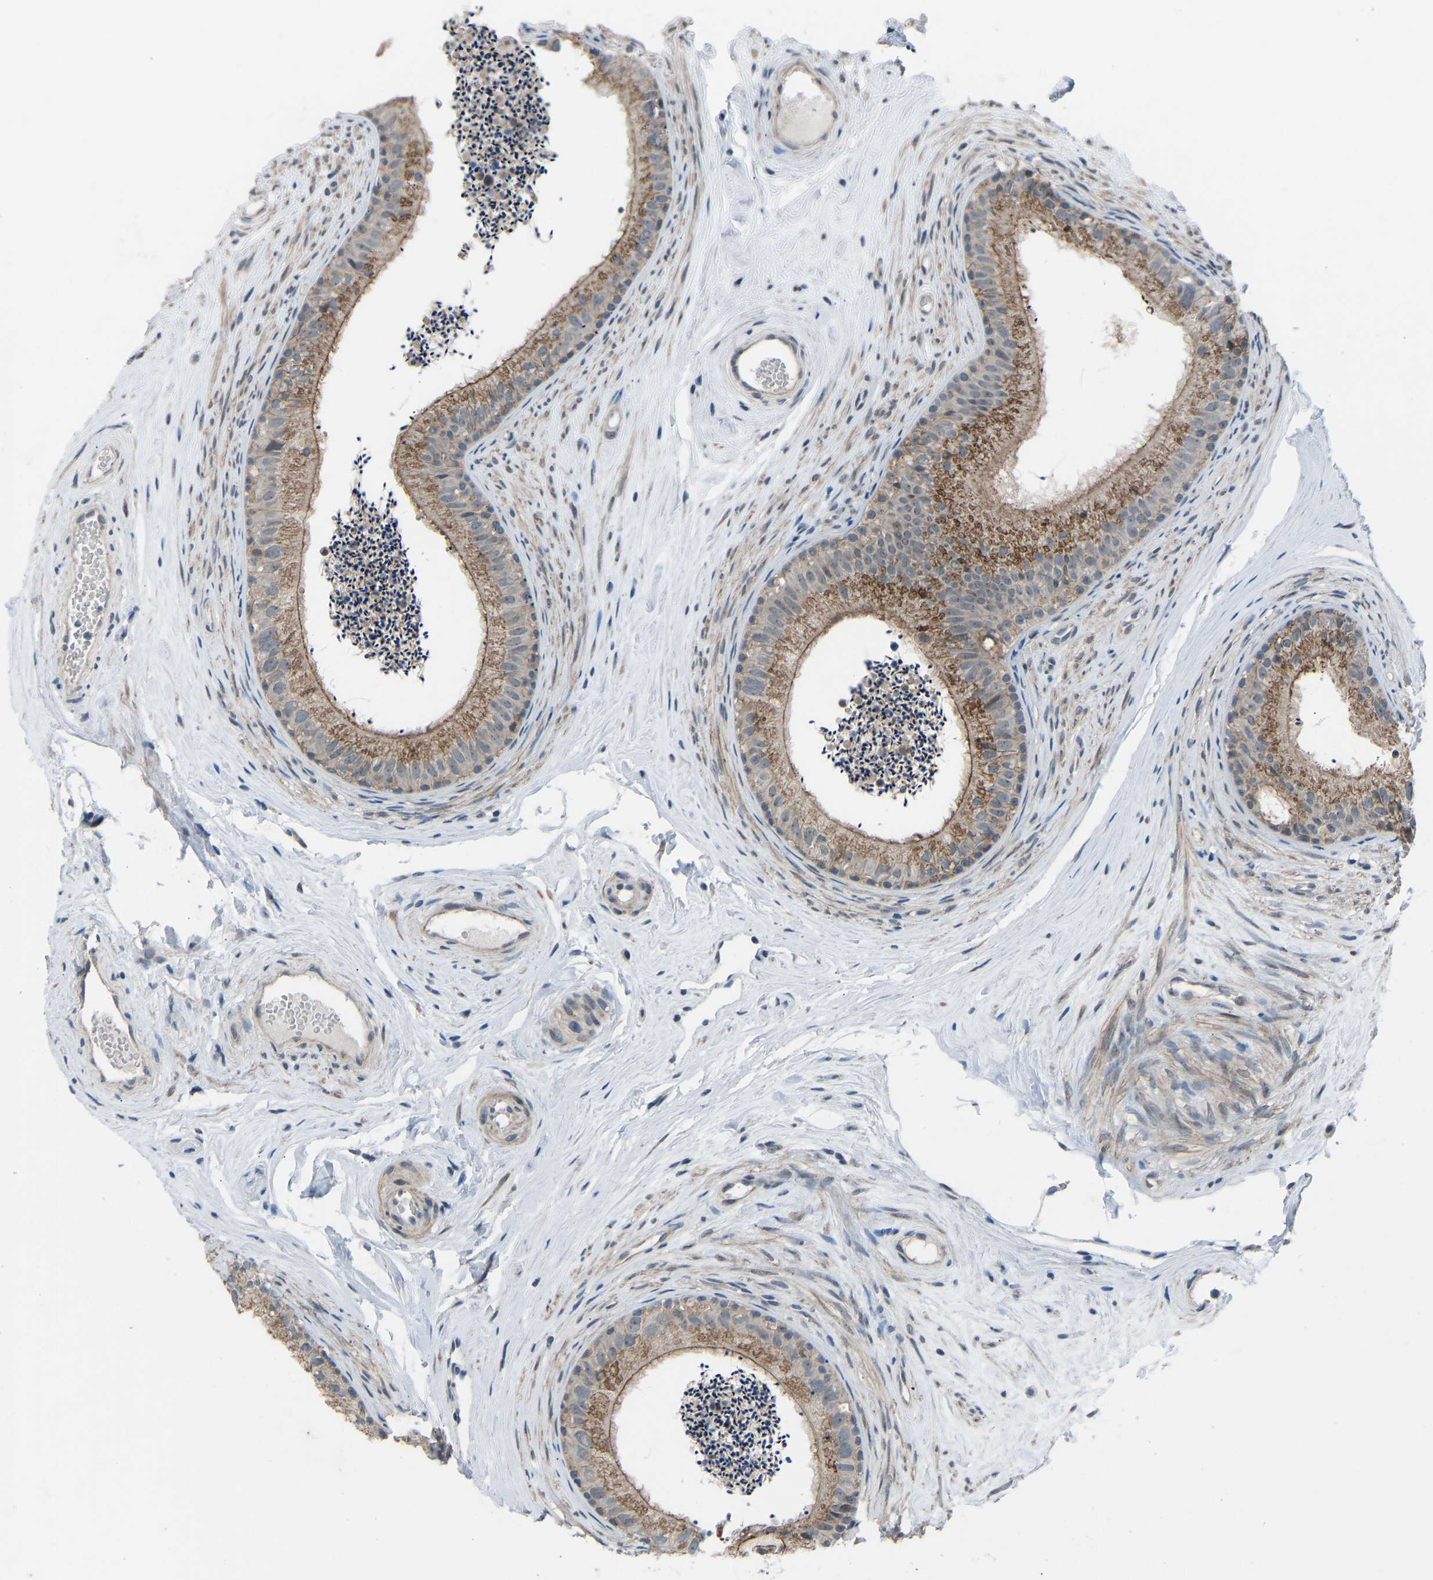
{"staining": {"intensity": "moderate", "quantity": ">75%", "location": "cytoplasmic/membranous"}, "tissue": "epididymis", "cell_type": "Glandular cells", "image_type": "normal", "snomed": [{"axis": "morphology", "description": "Normal tissue, NOS"}, {"axis": "topography", "description": "Epididymis"}], "caption": "Immunohistochemical staining of unremarkable epididymis shows medium levels of moderate cytoplasmic/membranous expression in about >75% of glandular cells. (DAB (3,3'-diaminobenzidine) IHC, brown staining for protein, blue staining for nuclei).", "gene": "CDK2AP1", "patient": {"sex": "male", "age": 56}}